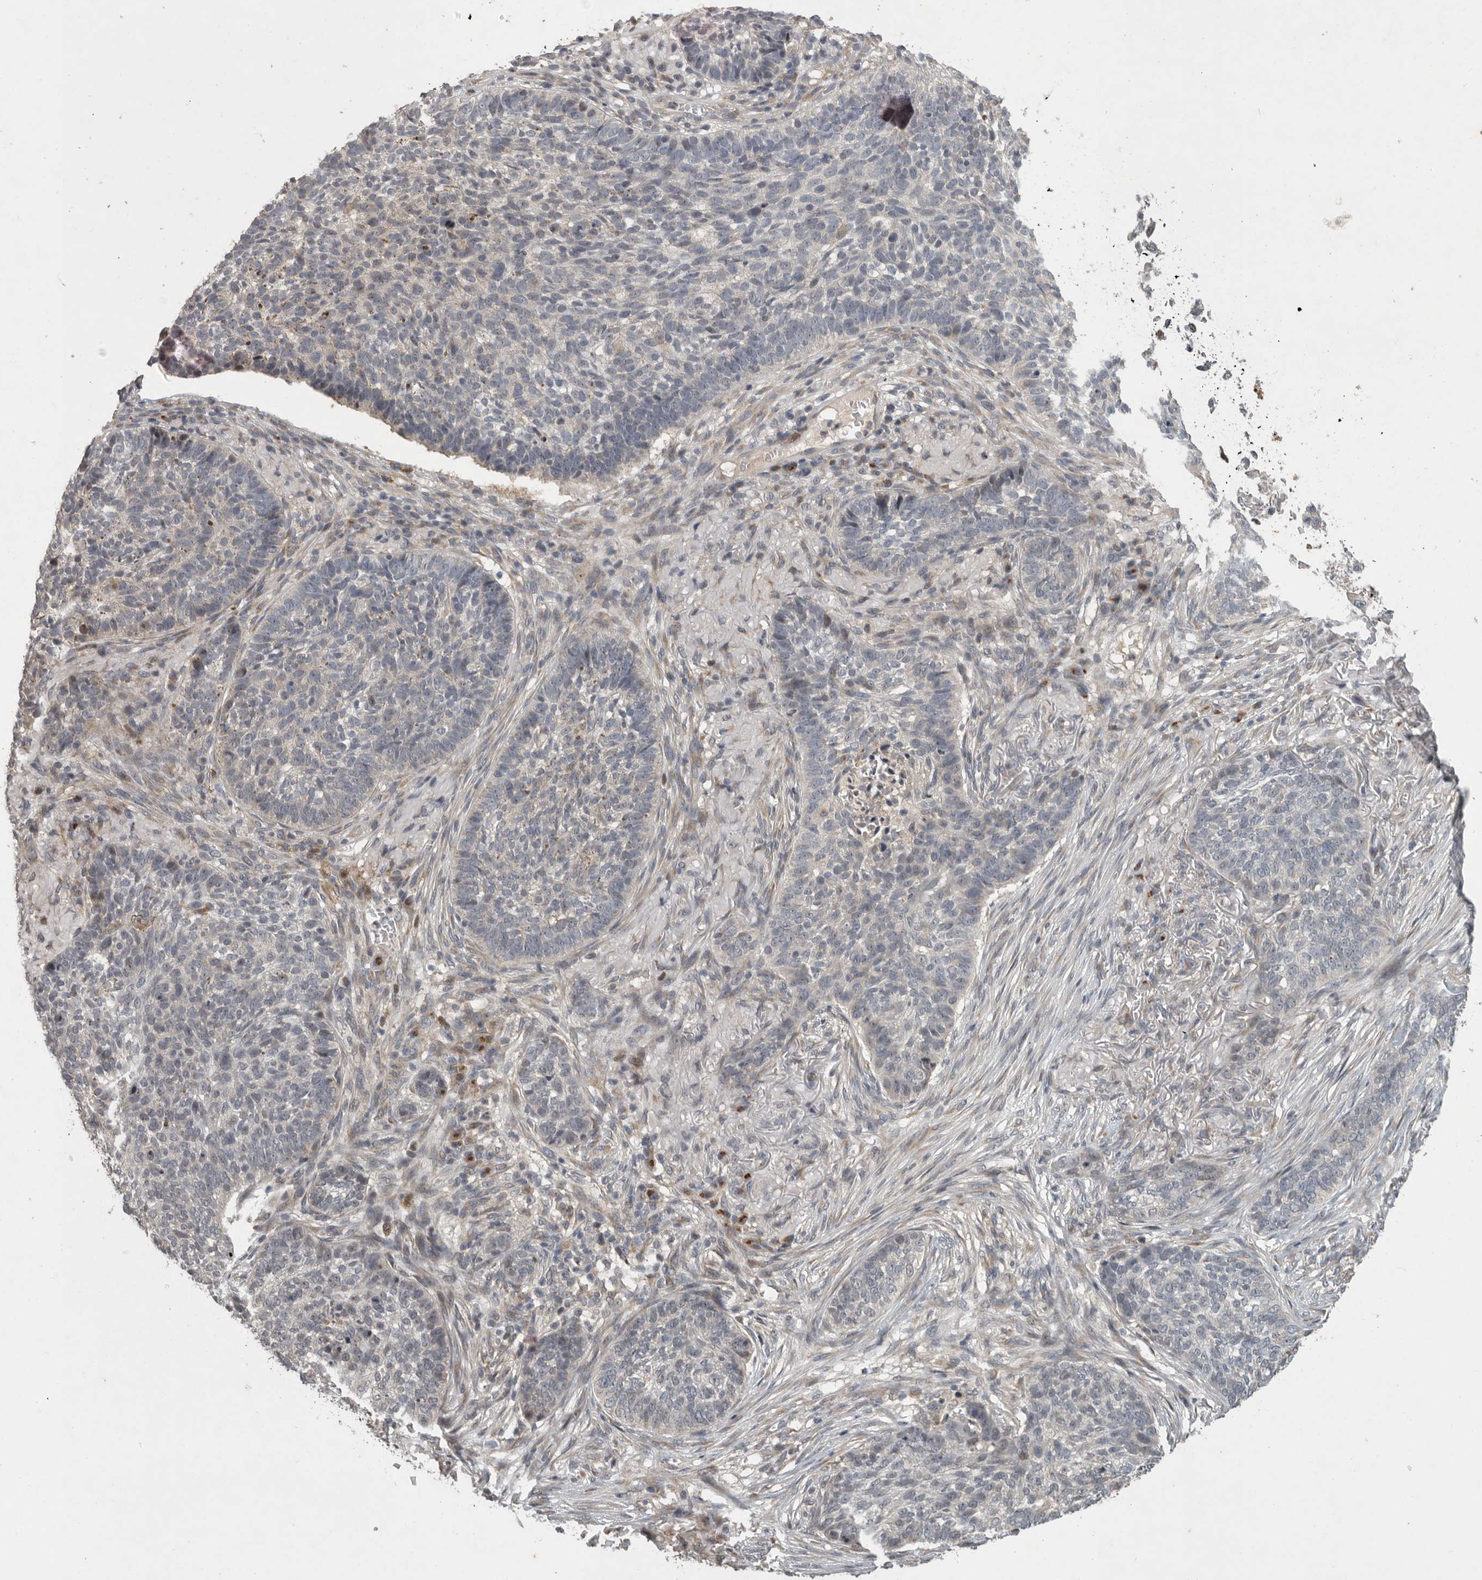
{"staining": {"intensity": "negative", "quantity": "none", "location": "none"}, "tissue": "skin cancer", "cell_type": "Tumor cells", "image_type": "cancer", "snomed": [{"axis": "morphology", "description": "Basal cell carcinoma"}, {"axis": "topography", "description": "Skin"}], "caption": "Photomicrograph shows no significant protein staining in tumor cells of basal cell carcinoma (skin).", "gene": "MAN2A1", "patient": {"sex": "male", "age": 85}}